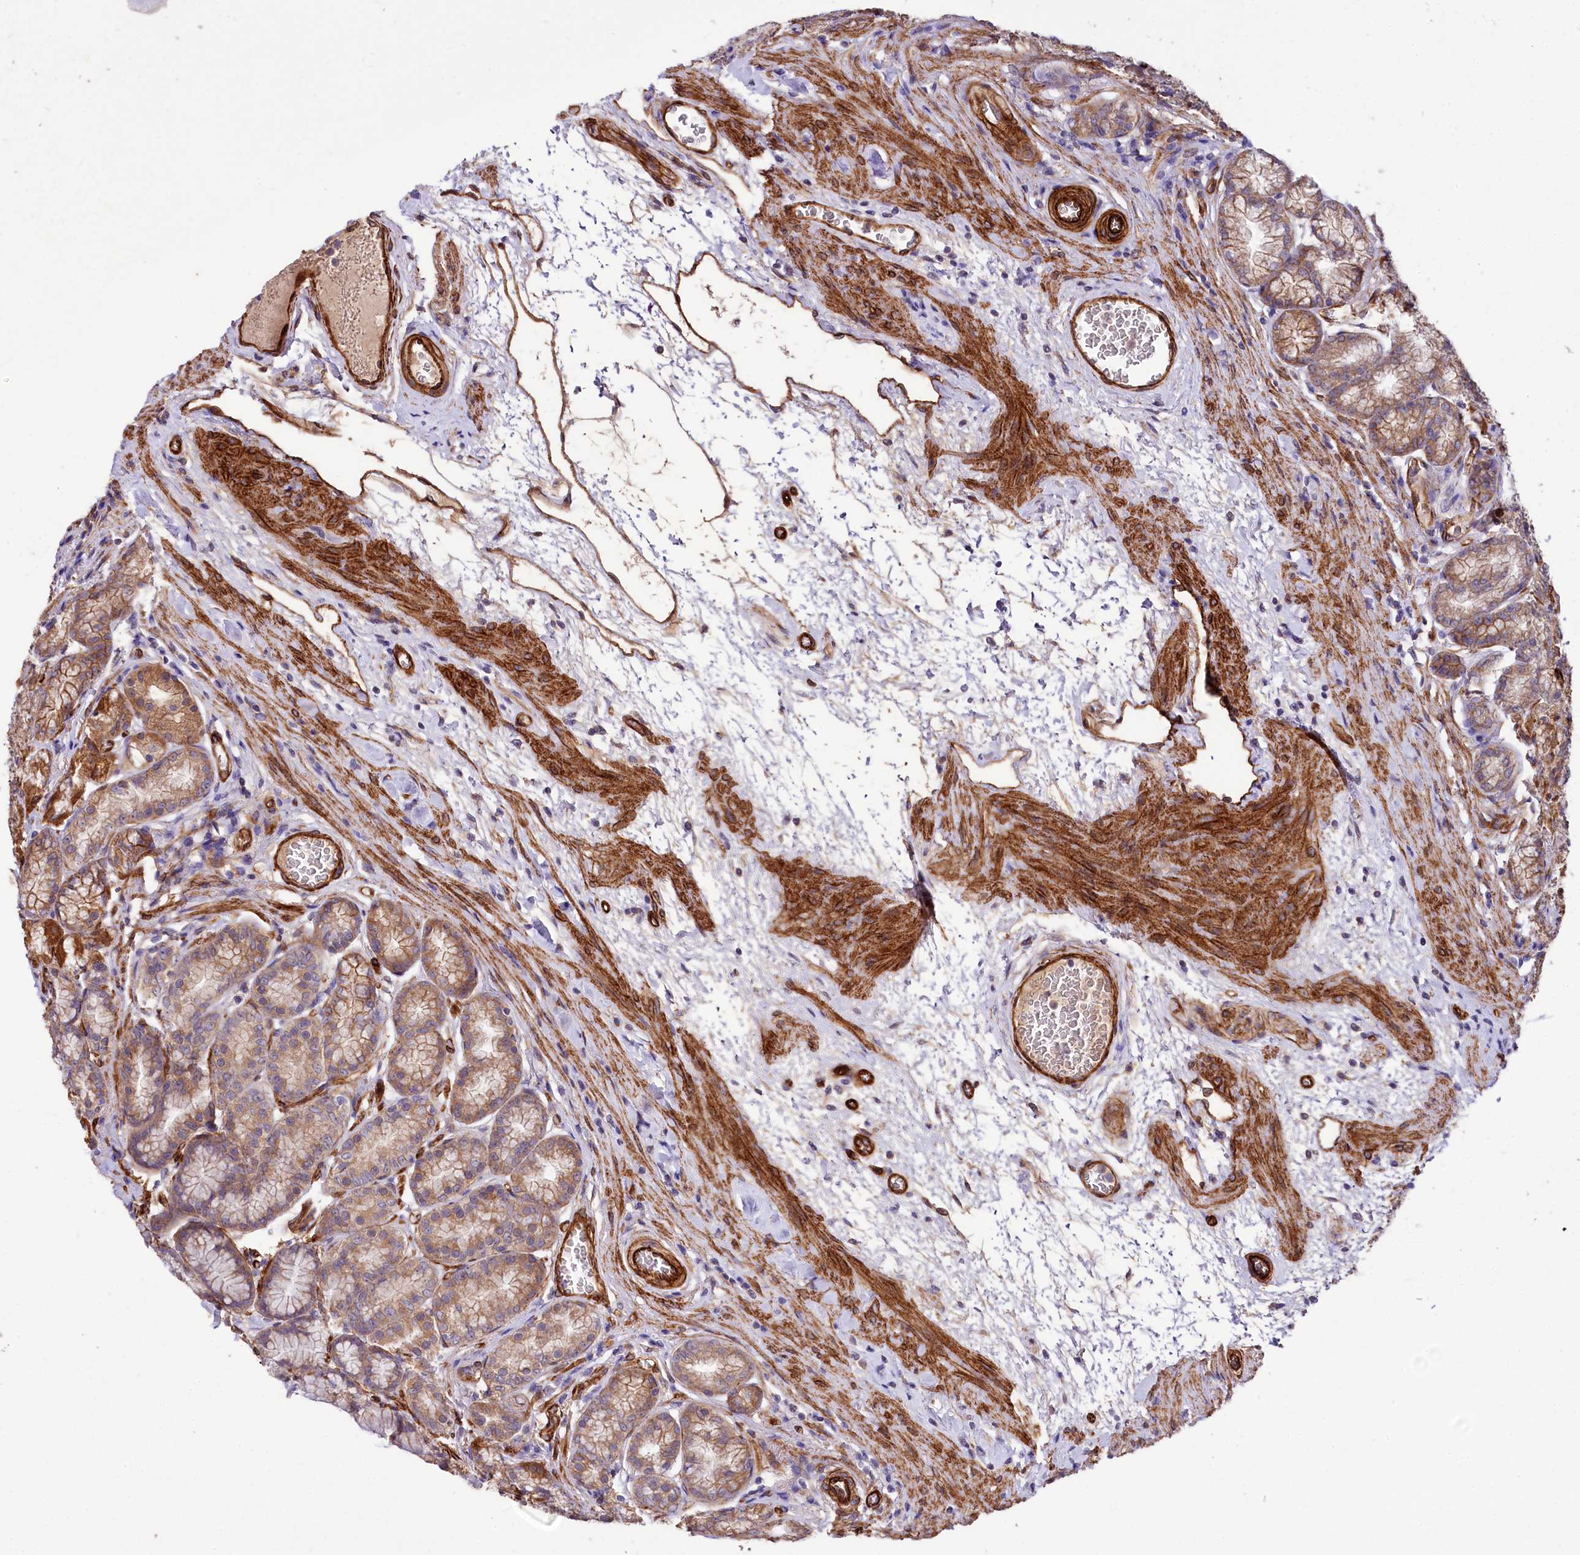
{"staining": {"intensity": "moderate", "quantity": ">75%", "location": "cytoplasmic/membranous"}, "tissue": "stomach", "cell_type": "Glandular cells", "image_type": "normal", "snomed": [{"axis": "morphology", "description": "Normal tissue, NOS"}, {"axis": "morphology", "description": "Adenocarcinoma, NOS"}, {"axis": "morphology", "description": "Adenocarcinoma, High grade"}, {"axis": "topography", "description": "Stomach, upper"}, {"axis": "topography", "description": "Stomach"}], "caption": "High-magnification brightfield microscopy of benign stomach stained with DAB (3,3'-diaminobenzidine) (brown) and counterstained with hematoxylin (blue). glandular cells exhibit moderate cytoplasmic/membranous positivity is appreciated in about>75% of cells. The staining is performed using DAB (3,3'-diaminobenzidine) brown chromogen to label protein expression. The nuclei are counter-stained blue using hematoxylin.", "gene": "SPATS2", "patient": {"sex": "female", "age": 65}}